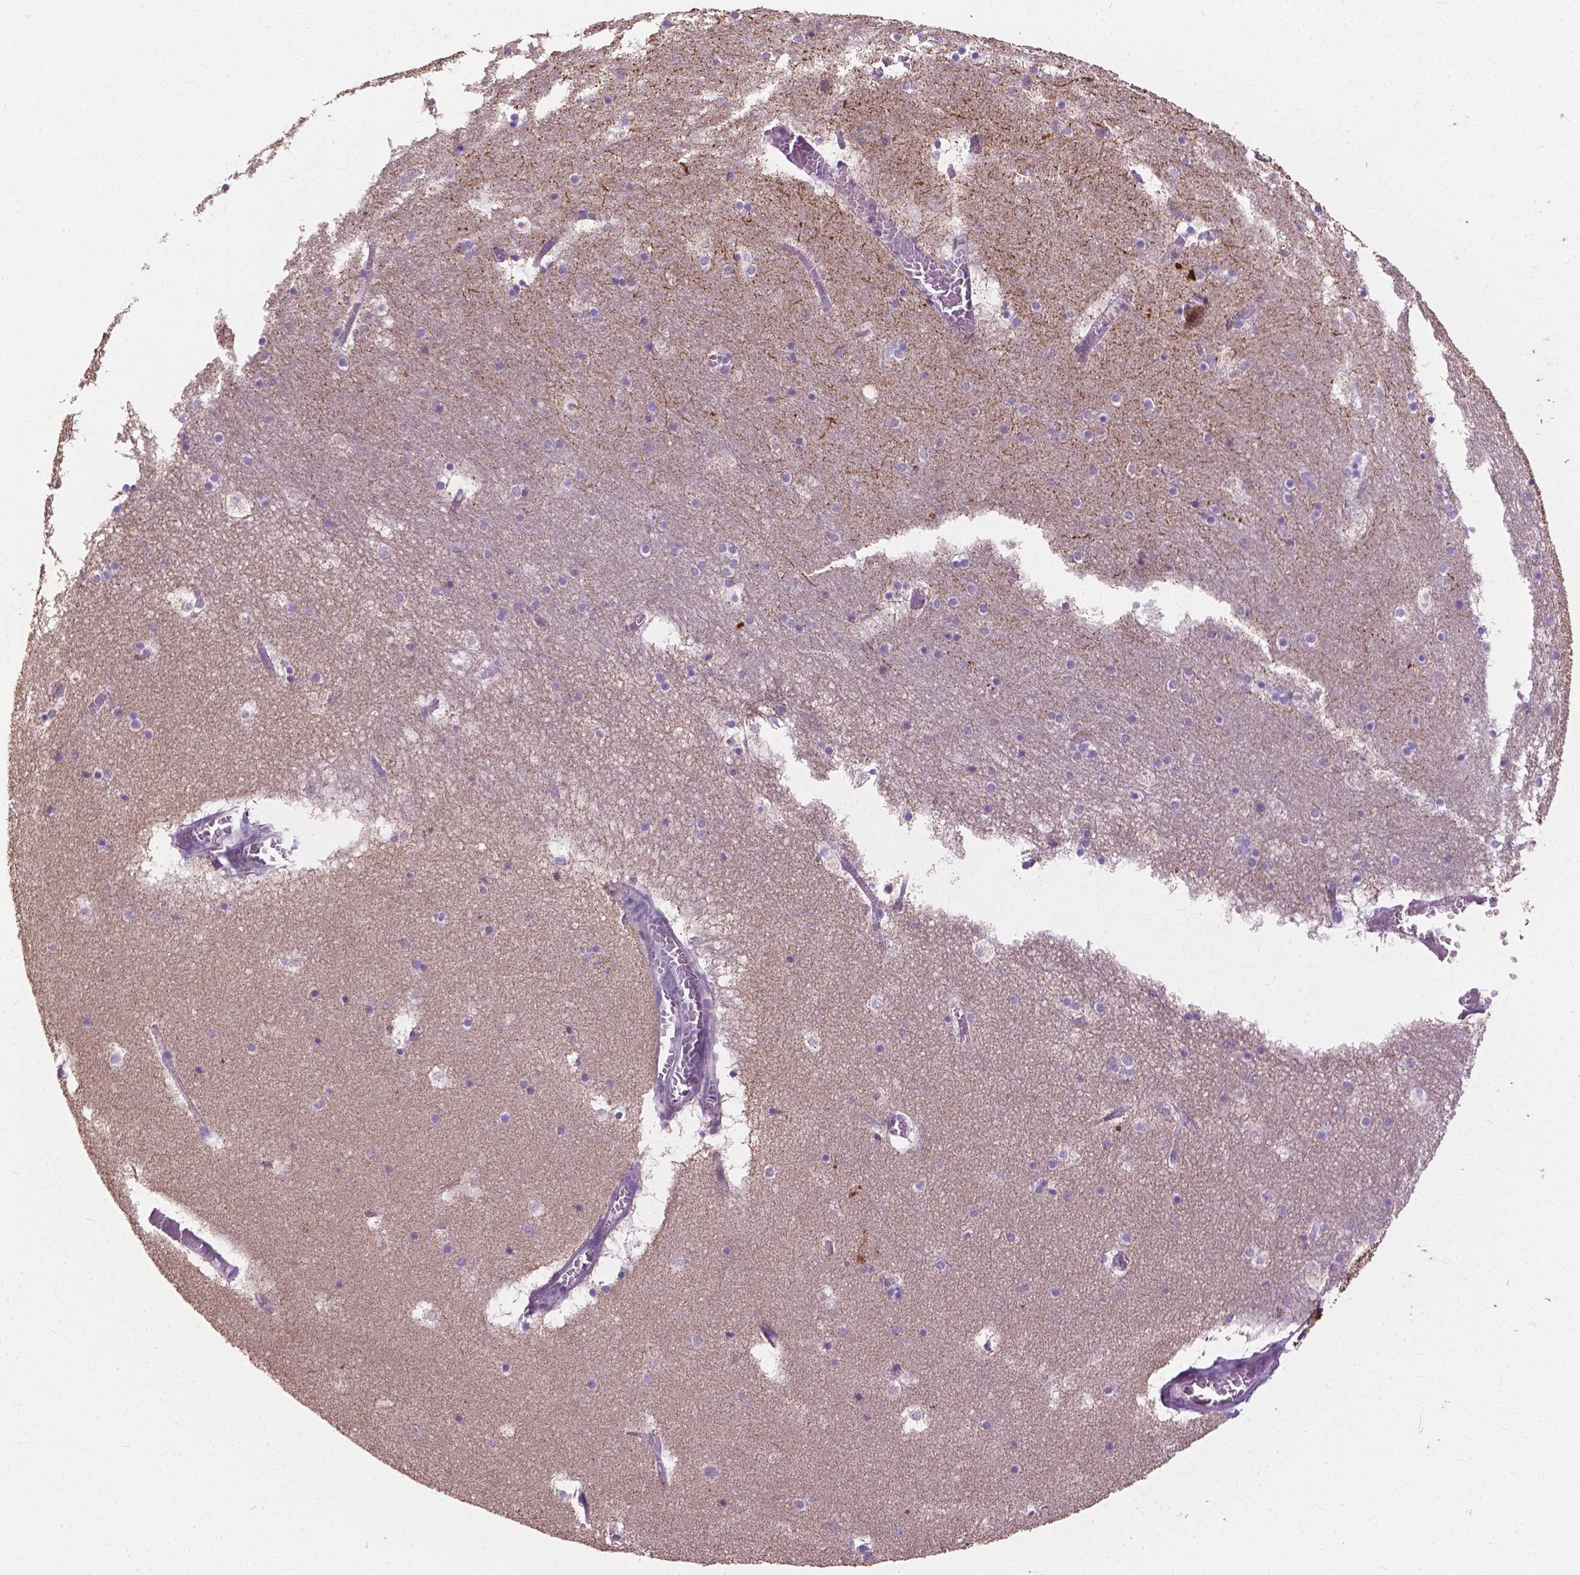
{"staining": {"intensity": "negative", "quantity": "none", "location": "none"}, "tissue": "hippocampus", "cell_type": "Glial cells", "image_type": "normal", "snomed": [{"axis": "morphology", "description": "Normal tissue, NOS"}, {"axis": "topography", "description": "Hippocampus"}], "caption": "The photomicrograph reveals no staining of glial cells in normal hippocampus.", "gene": "VDAC1", "patient": {"sex": "male", "age": 45}}